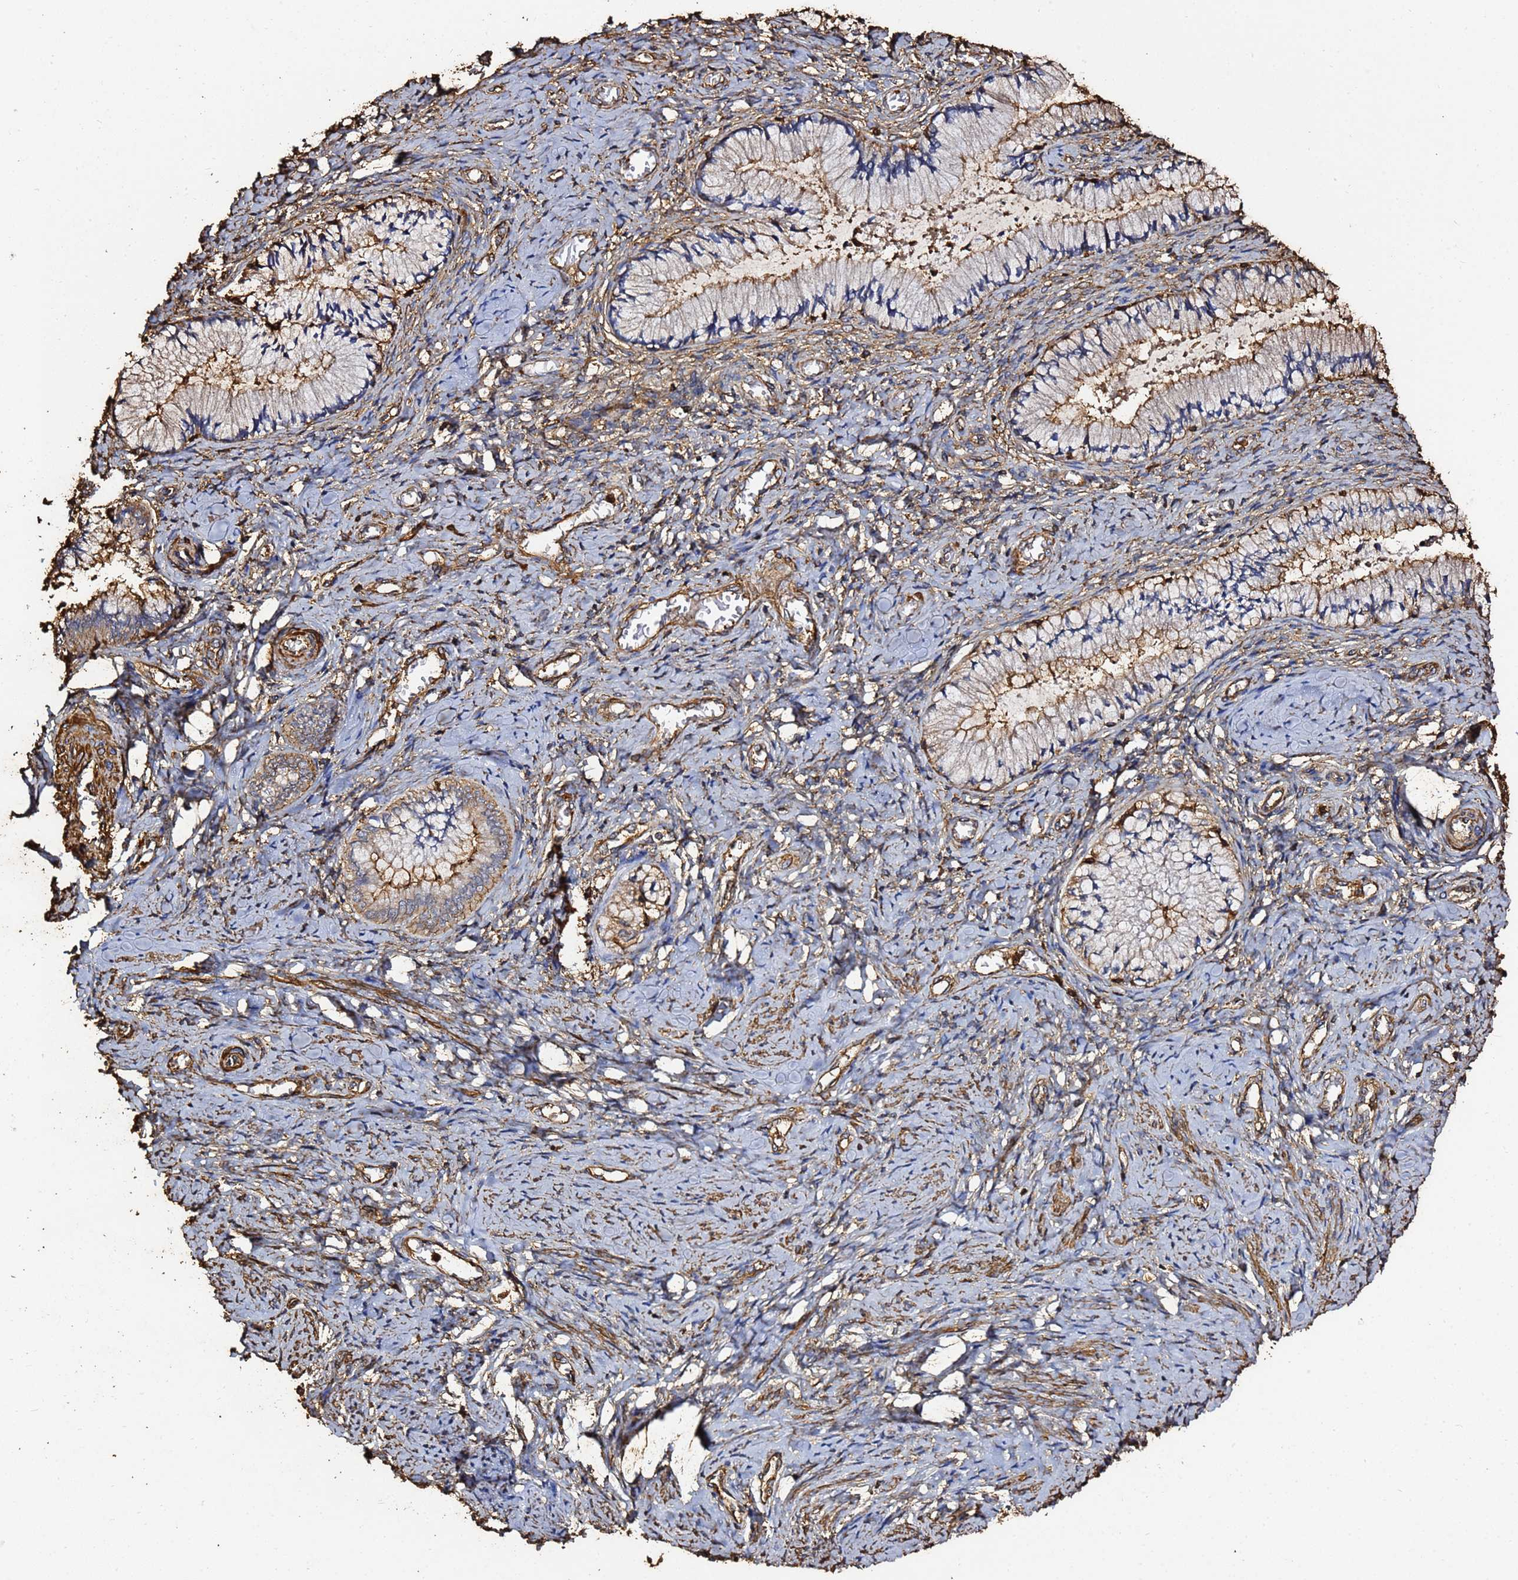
{"staining": {"intensity": "moderate", "quantity": "25%-75%", "location": "cytoplasmic/membranous"}, "tissue": "cervix", "cell_type": "Glandular cells", "image_type": "normal", "snomed": [{"axis": "morphology", "description": "Normal tissue, NOS"}, {"axis": "topography", "description": "Cervix"}], "caption": "Immunohistochemistry of normal cervix reveals medium levels of moderate cytoplasmic/membranous staining in approximately 25%-75% of glandular cells.", "gene": "ACTA1", "patient": {"sex": "female", "age": 42}}